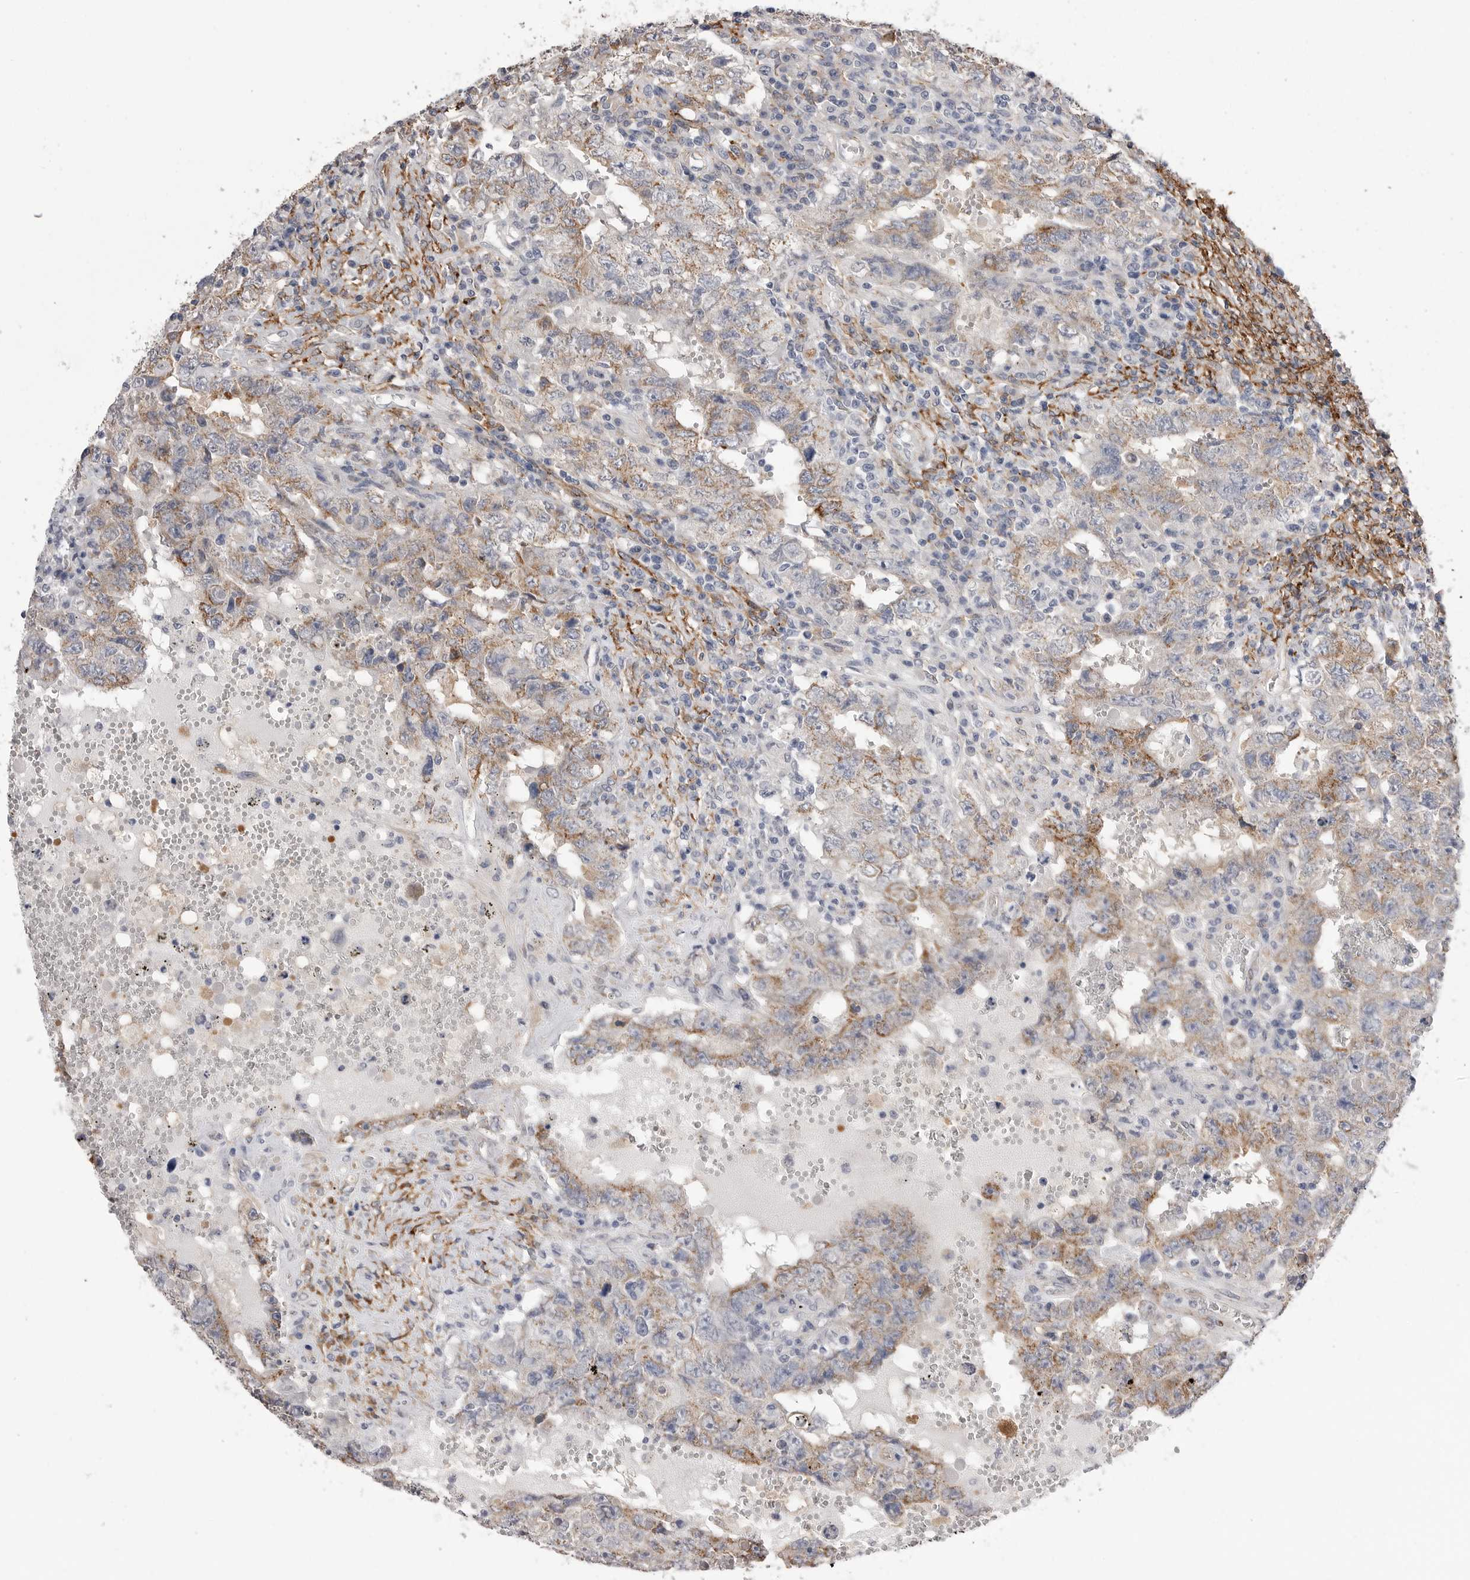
{"staining": {"intensity": "moderate", "quantity": "25%-75%", "location": "cytoplasmic/membranous"}, "tissue": "testis cancer", "cell_type": "Tumor cells", "image_type": "cancer", "snomed": [{"axis": "morphology", "description": "Carcinoma, Embryonal, NOS"}, {"axis": "topography", "description": "Testis"}], "caption": "Embryonal carcinoma (testis) tissue demonstrates moderate cytoplasmic/membranous expression in about 25%-75% of tumor cells", "gene": "AKAP12", "patient": {"sex": "male", "age": 26}}